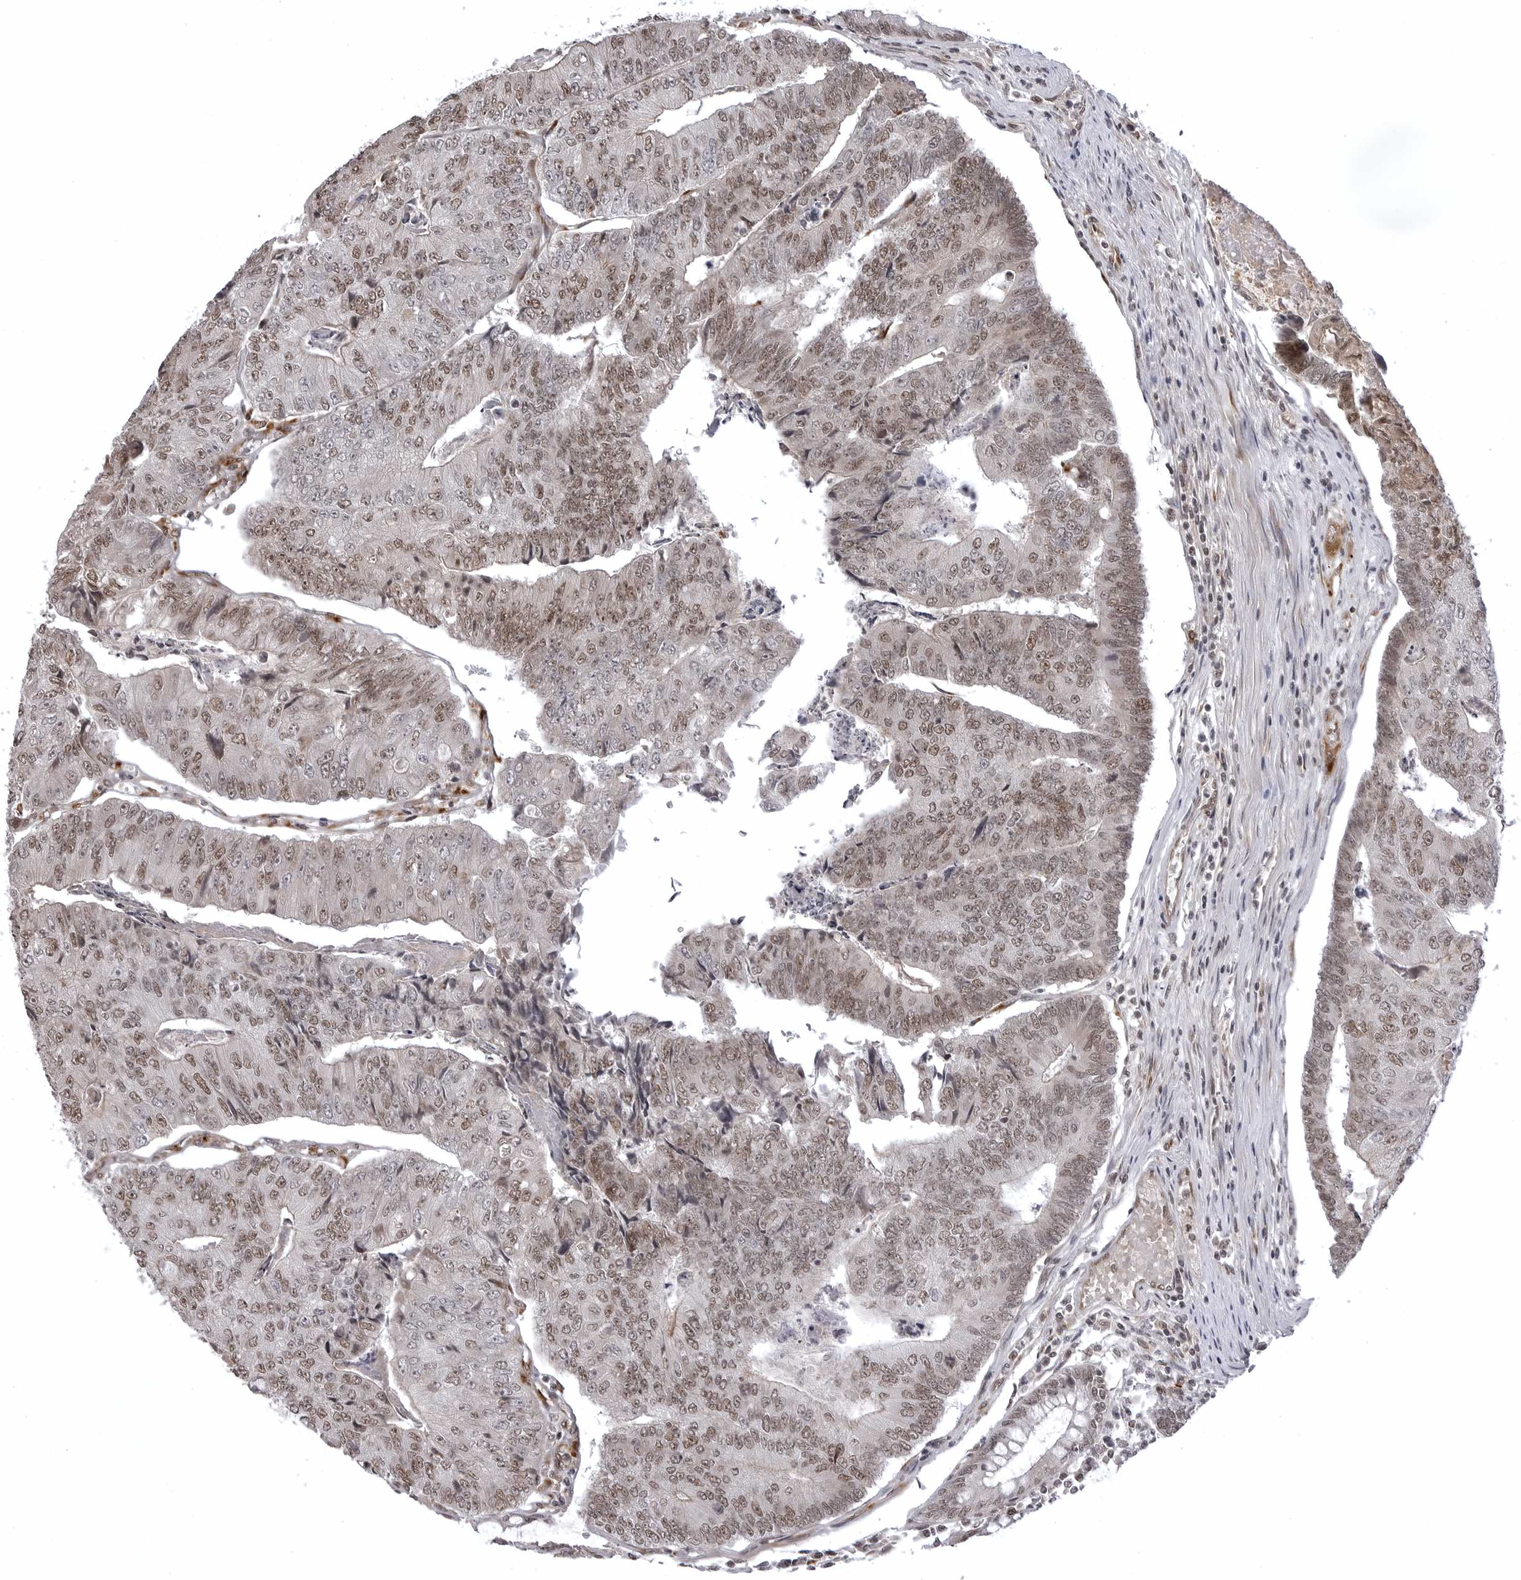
{"staining": {"intensity": "moderate", "quantity": ">75%", "location": "nuclear"}, "tissue": "colorectal cancer", "cell_type": "Tumor cells", "image_type": "cancer", "snomed": [{"axis": "morphology", "description": "Adenocarcinoma, NOS"}, {"axis": "topography", "description": "Colon"}], "caption": "Colorectal cancer stained for a protein shows moderate nuclear positivity in tumor cells.", "gene": "PHF3", "patient": {"sex": "female", "age": 67}}